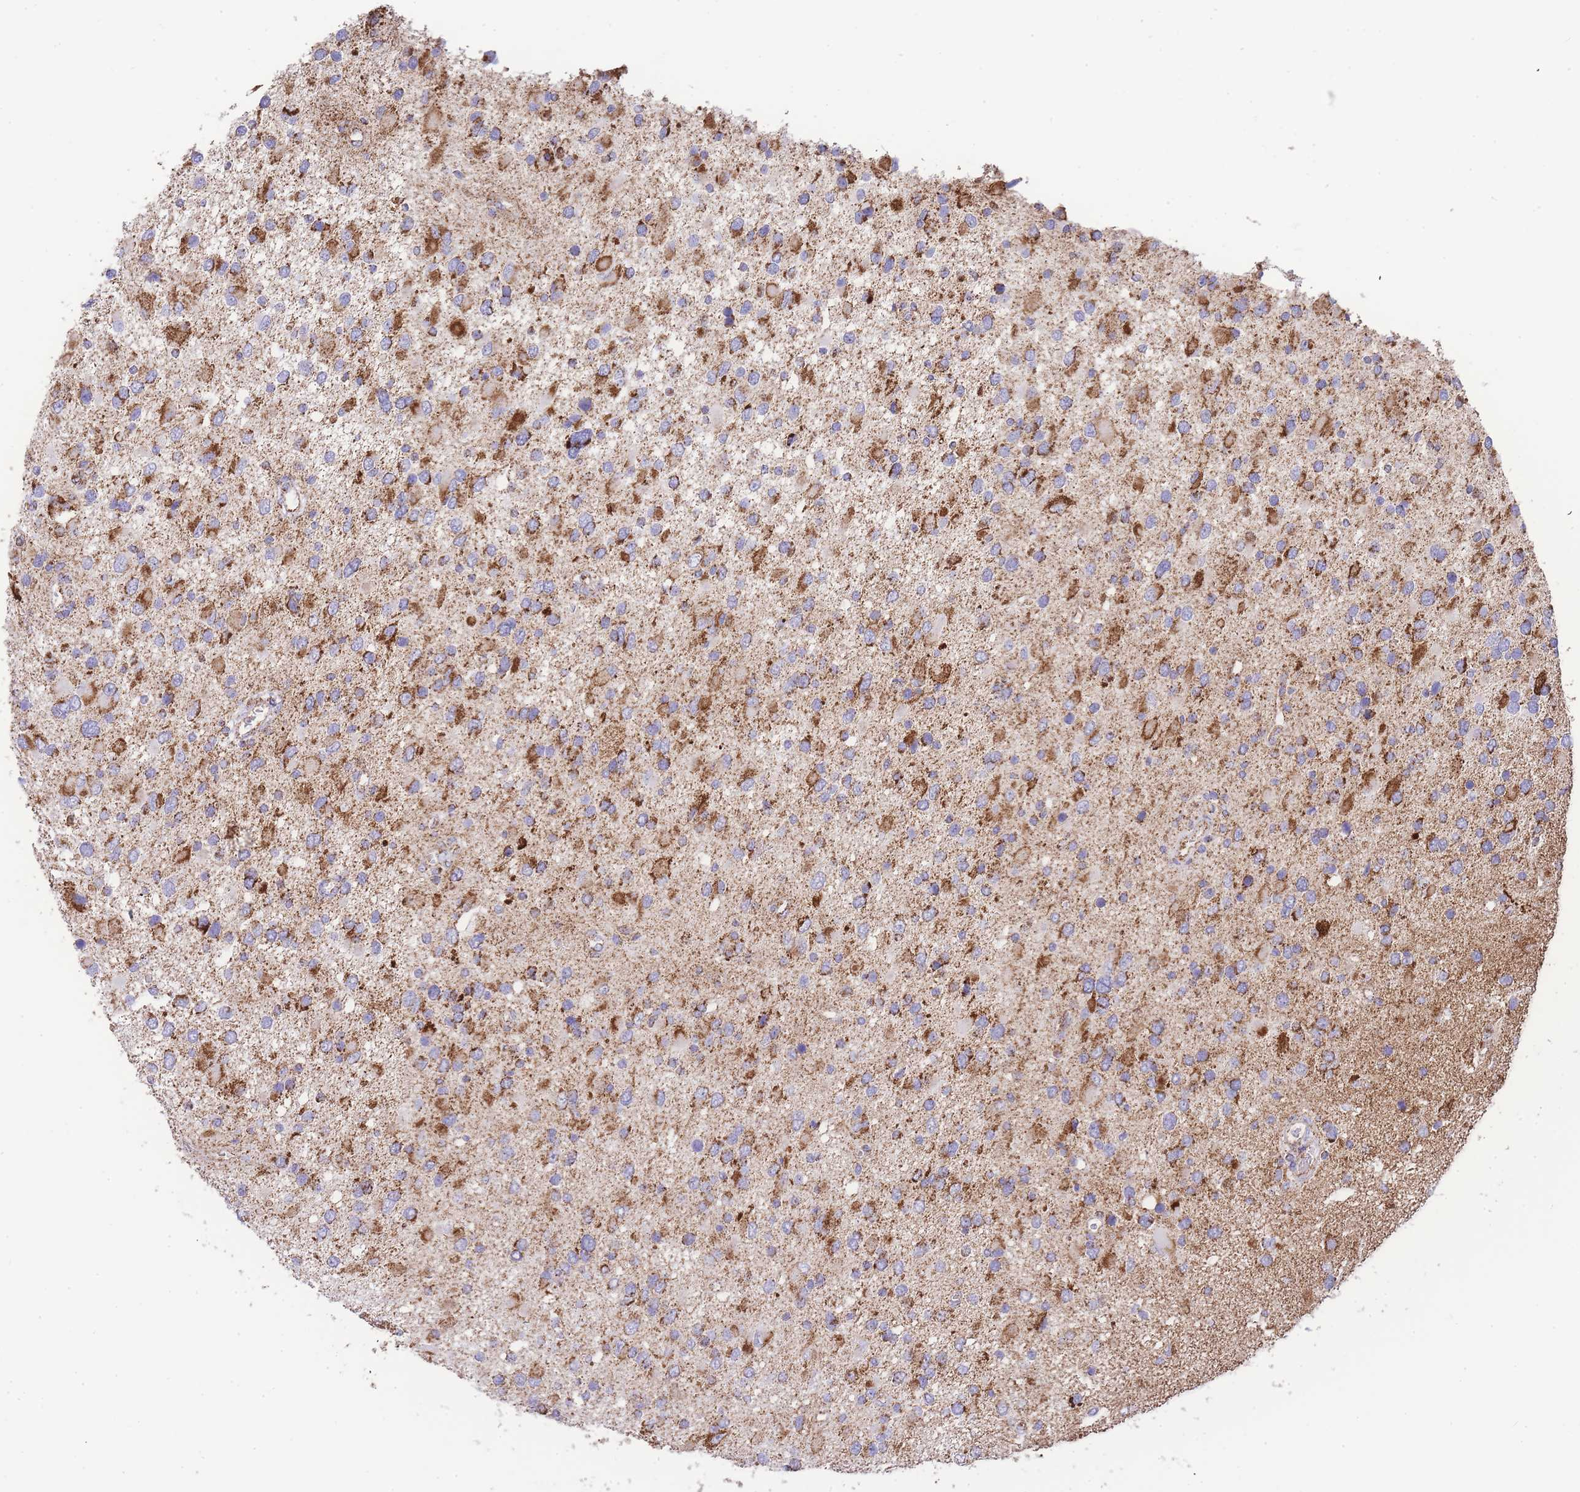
{"staining": {"intensity": "strong", "quantity": "25%-75%", "location": "cytoplasmic/membranous"}, "tissue": "glioma", "cell_type": "Tumor cells", "image_type": "cancer", "snomed": [{"axis": "morphology", "description": "Glioma, malignant, High grade"}, {"axis": "topography", "description": "Brain"}], "caption": "Tumor cells display high levels of strong cytoplasmic/membranous positivity in about 25%-75% of cells in malignant high-grade glioma.", "gene": "GSTM1", "patient": {"sex": "male", "age": 53}}